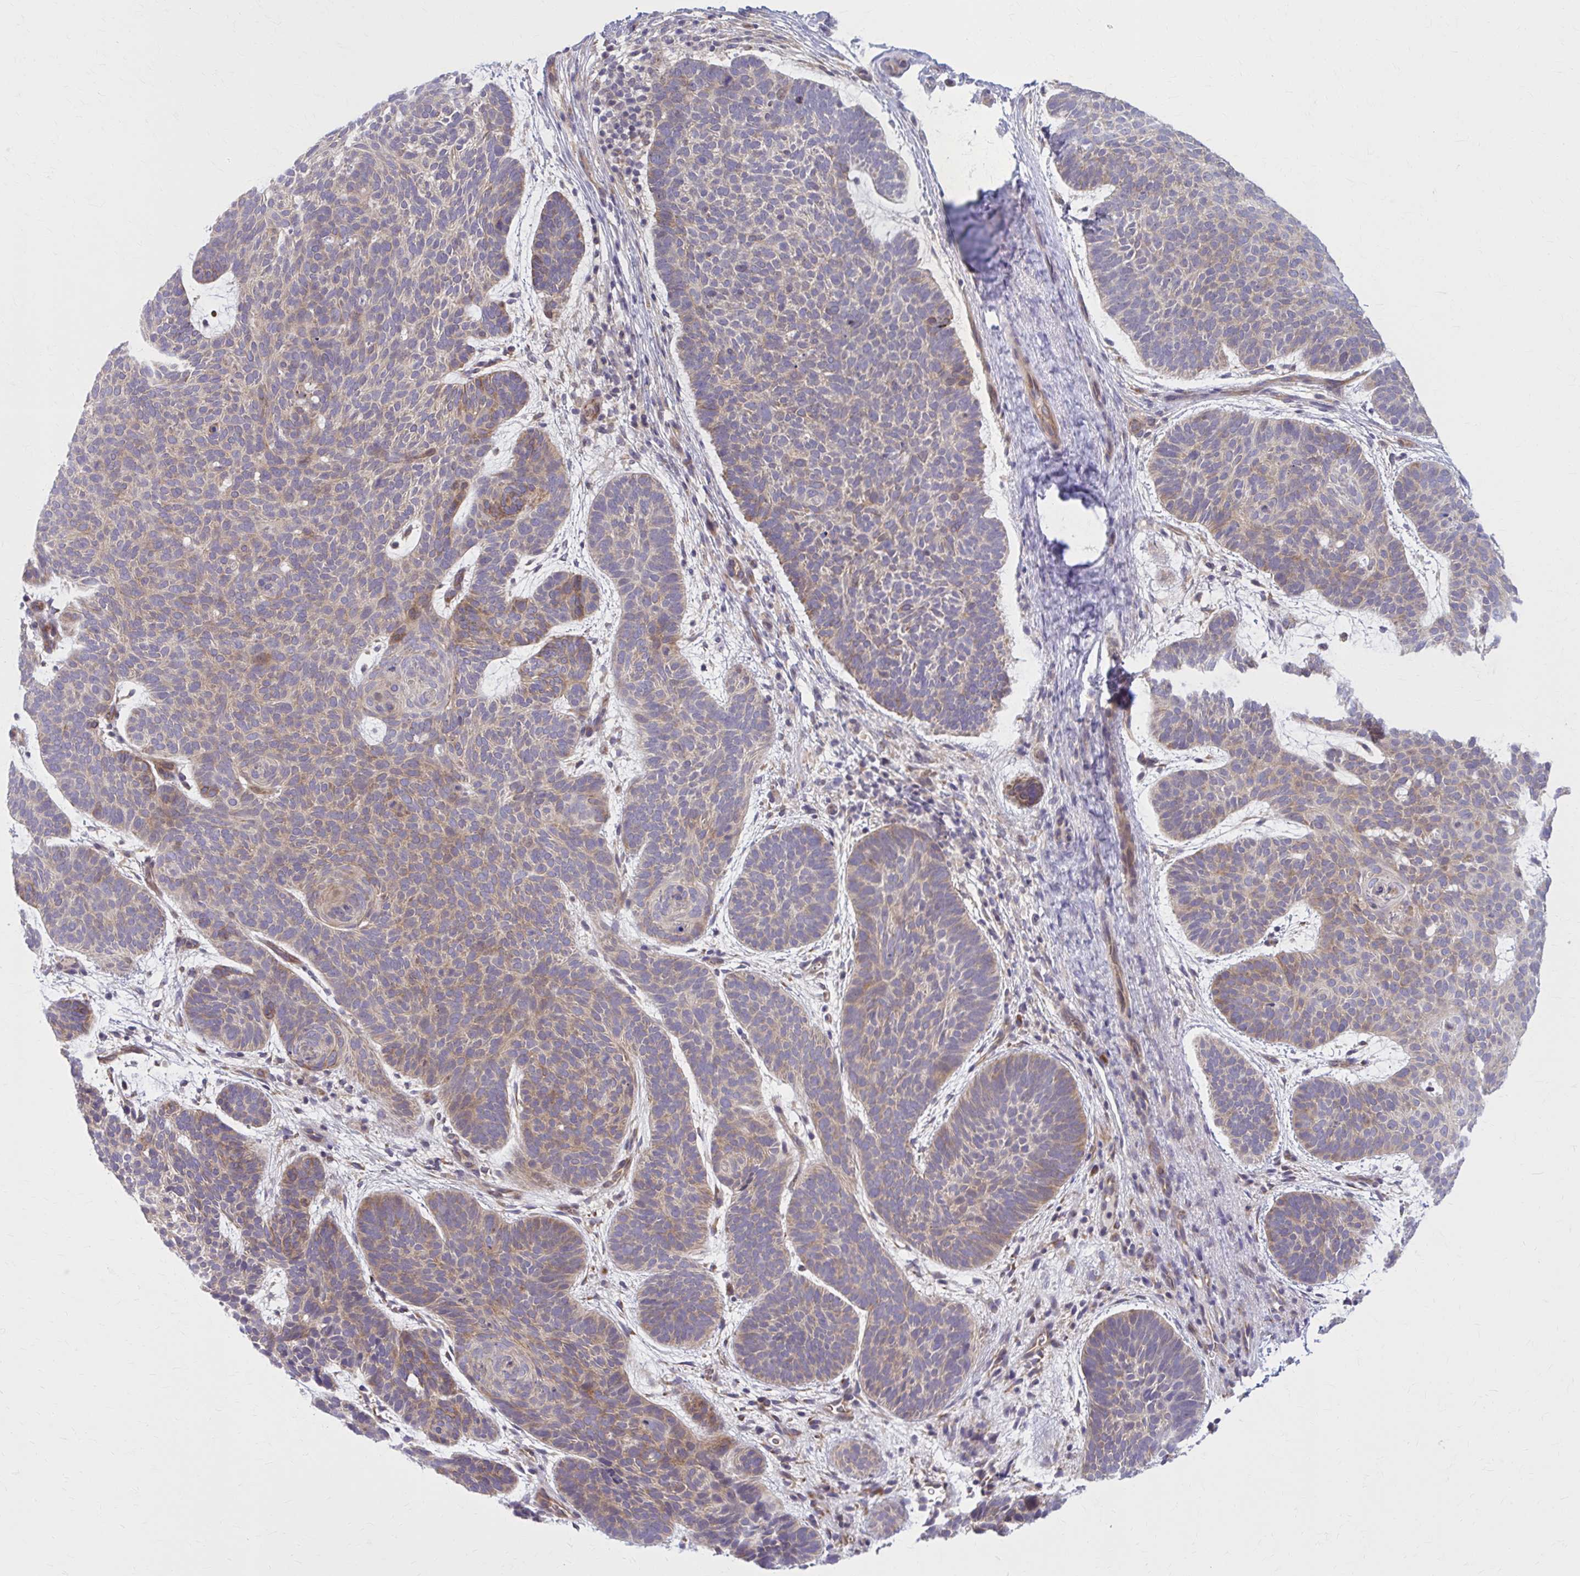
{"staining": {"intensity": "moderate", "quantity": "25%-75%", "location": "cytoplasmic/membranous"}, "tissue": "skin cancer", "cell_type": "Tumor cells", "image_type": "cancer", "snomed": [{"axis": "morphology", "description": "Basal cell carcinoma"}, {"axis": "topography", "description": "Skin"}, {"axis": "topography", "description": "Skin of face"}], "caption": "Human skin basal cell carcinoma stained with a brown dye reveals moderate cytoplasmic/membranous positive positivity in about 25%-75% of tumor cells.", "gene": "SNF8", "patient": {"sex": "male", "age": 73}}